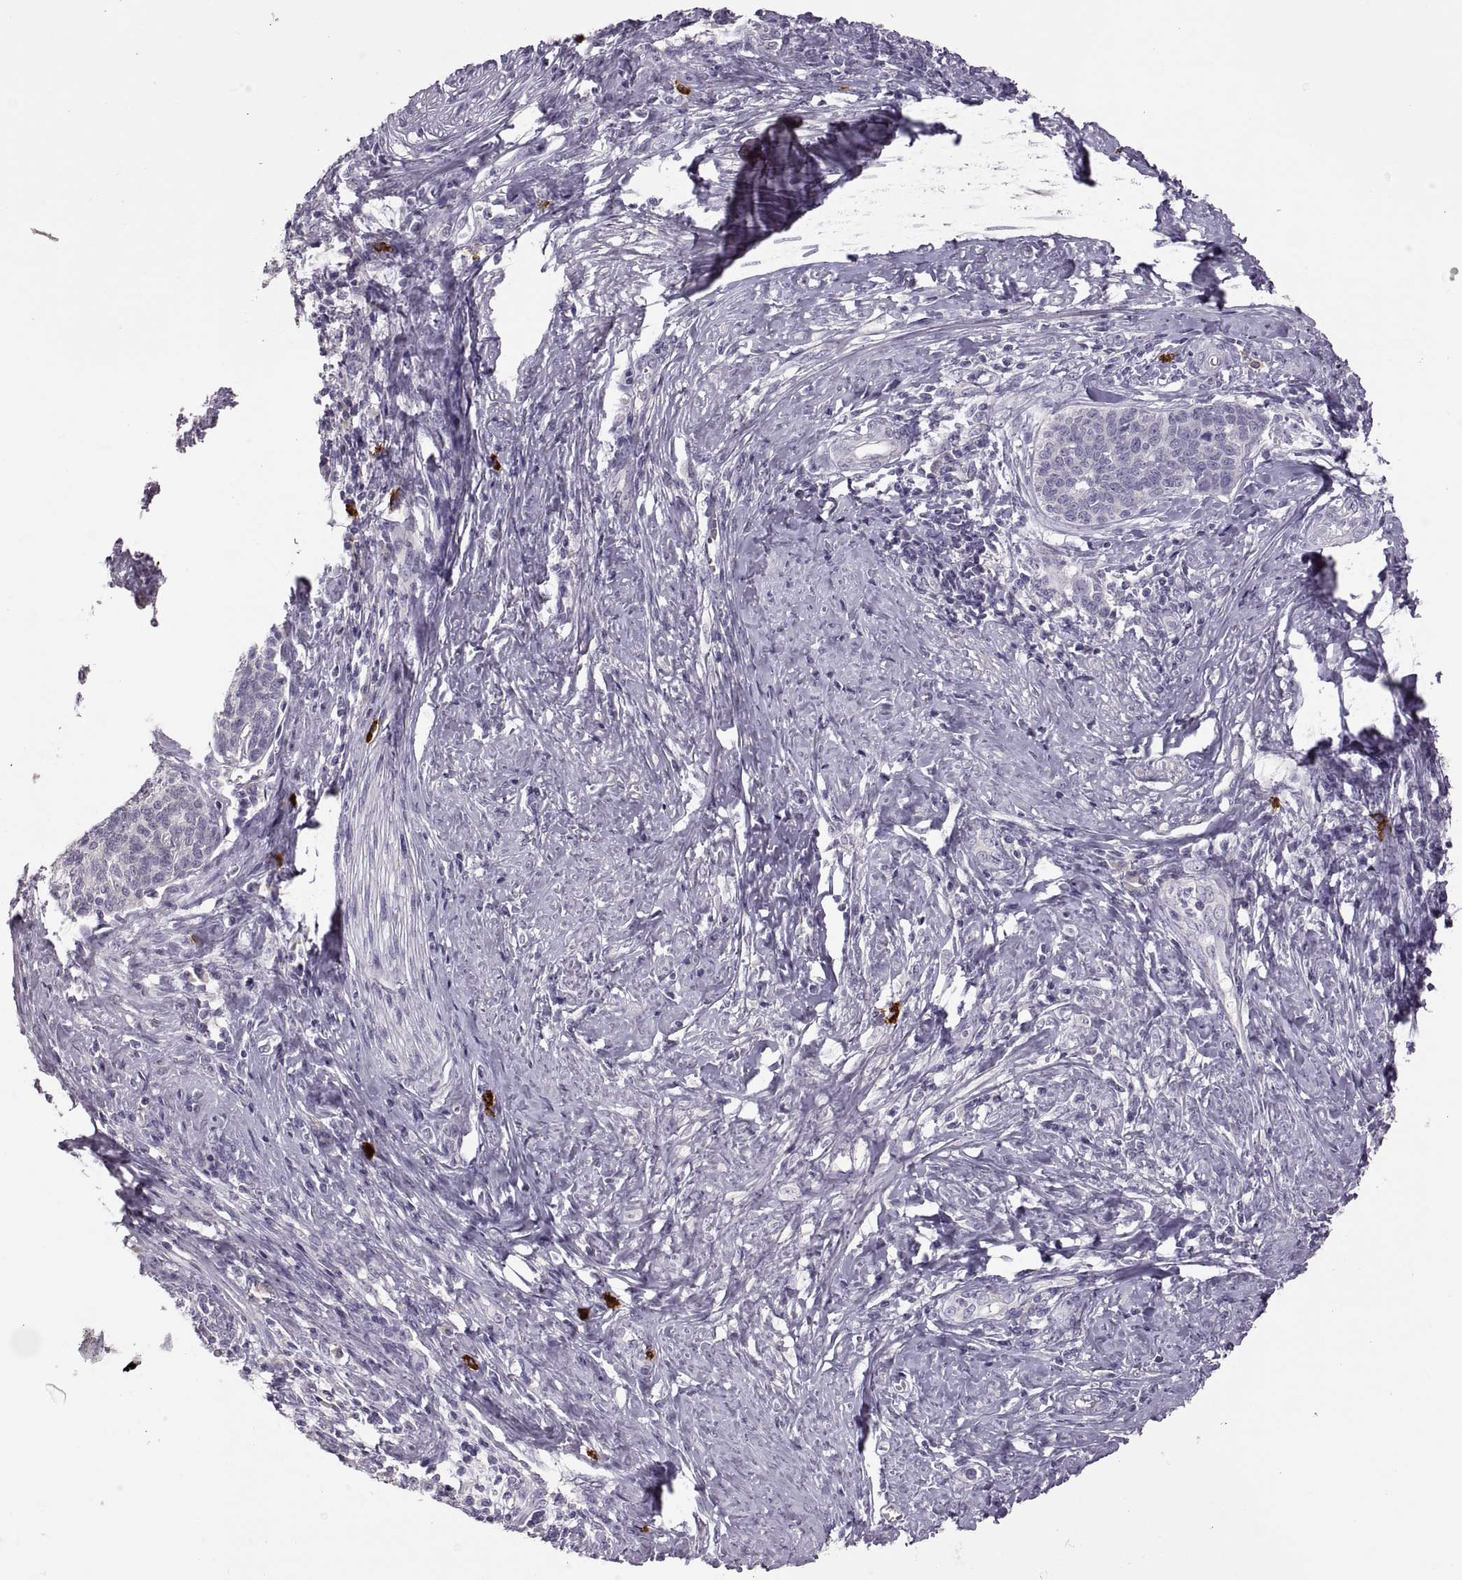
{"staining": {"intensity": "negative", "quantity": "none", "location": "none"}, "tissue": "cervical cancer", "cell_type": "Tumor cells", "image_type": "cancer", "snomed": [{"axis": "morphology", "description": "Squamous cell carcinoma, NOS"}, {"axis": "topography", "description": "Cervix"}], "caption": "This is an immunohistochemistry micrograph of human cervical squamous cell carcinoma. There is no positivity in tumor cells.", "gene": "WFDC8", "patient": {"sex": "female", "age": 39}}